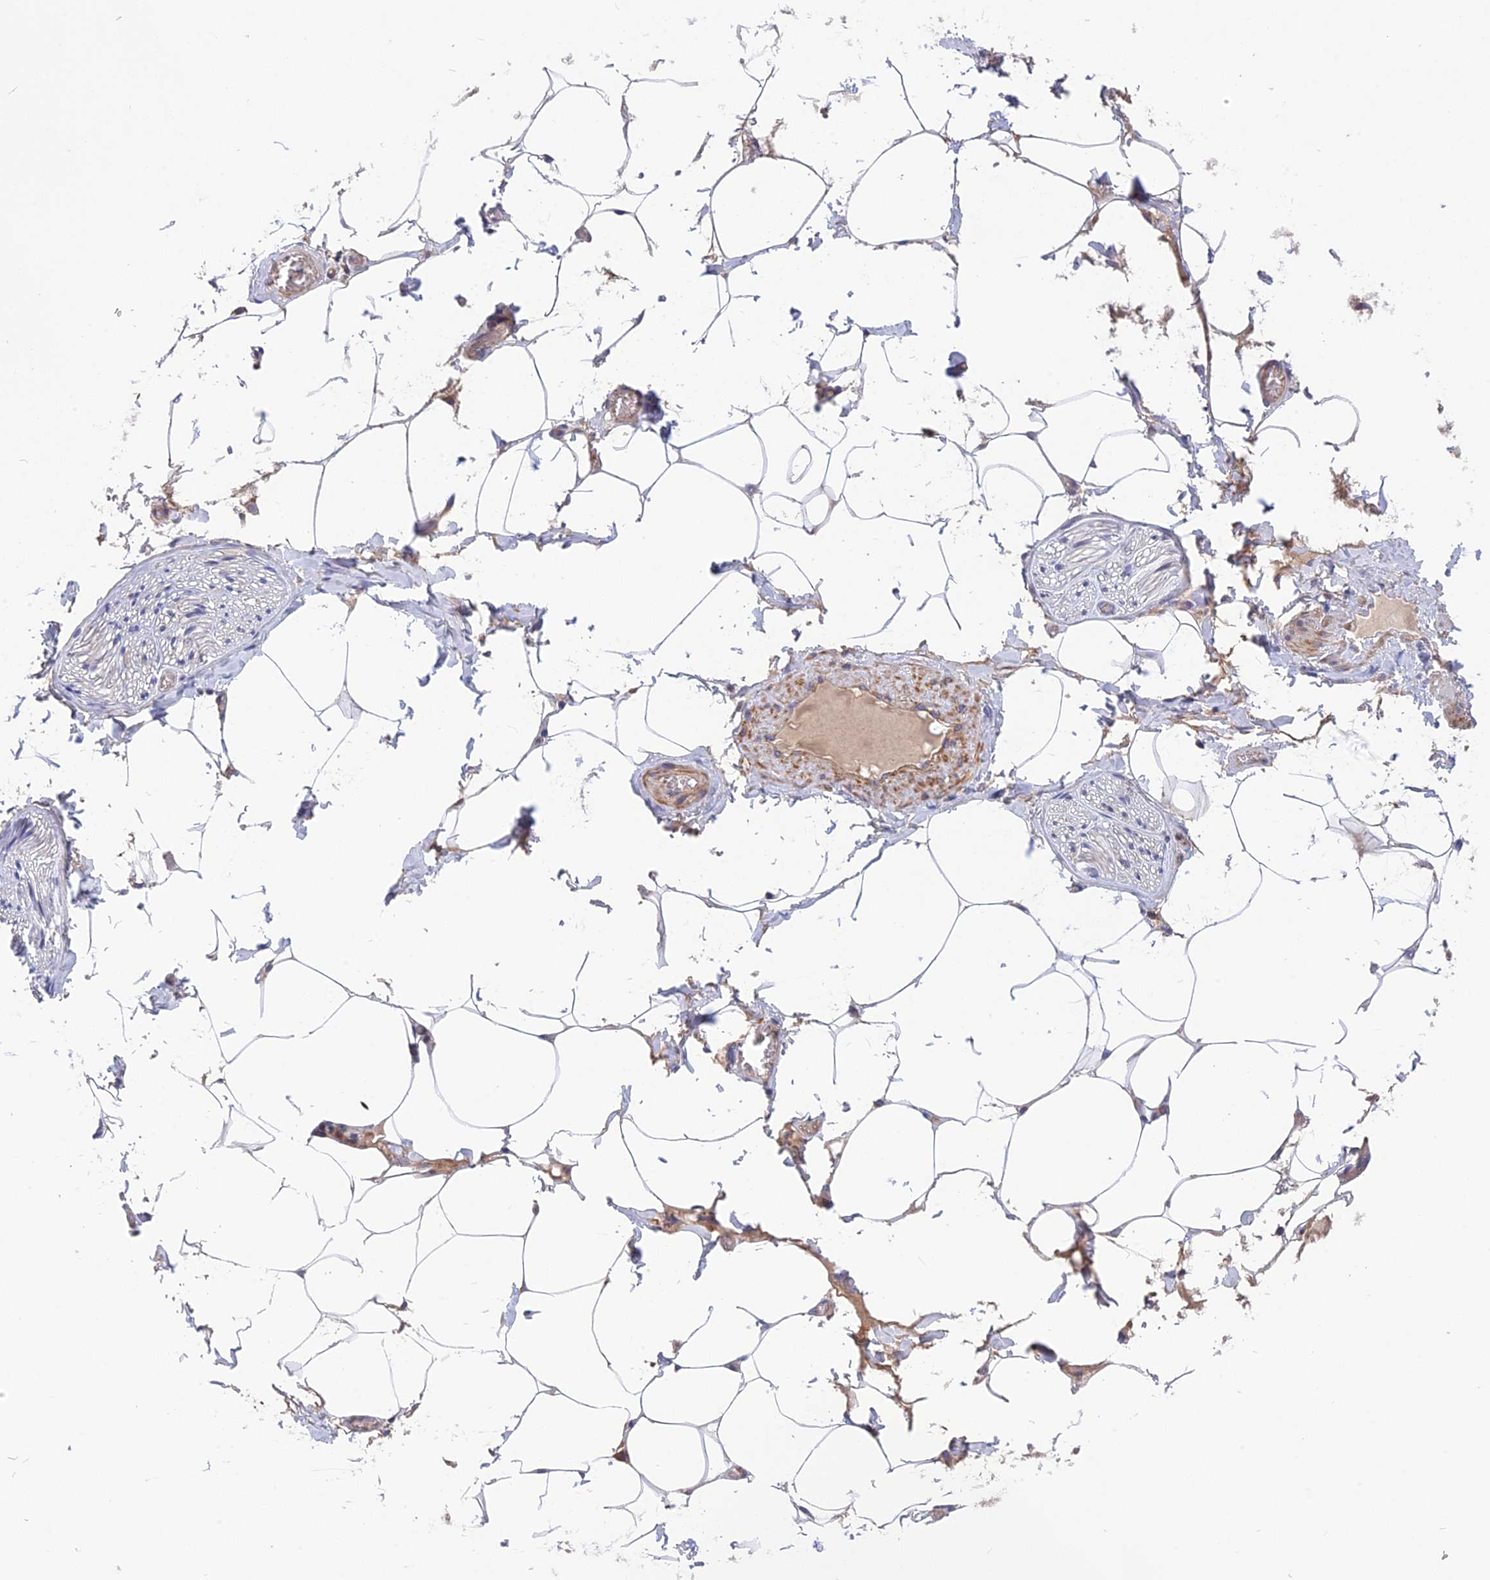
{"staining": {"intensity": "weak", "quantity": "25%-75%", "location": "cytoplasmic/membranous"}, "tissue": "adipose tissue", "cell_type": "Adipocytes", "image_type": "normal", "snomed": [{"axis": "morphology", "description": "Normal tissue, NOS"}, {"axis": "topography", "description": "Soft tissue"}, {"axis": "topography", "description": "Adipose tissue"}, {"axis": "topography", "description": "Vascular tissue"}, {"axis": "topography", "description": "Peripheral nerve tissue"}], "caption": "DAB (3,3'-diaminobenzidine) immunohistochemical staining of benign human adipose tissue exhibits weak cytoplasmic/membranous protein staining in about 25%-75% of adipocytes. Using DAB (brown) and hematoxylin (blue) stains, captured at high magnification using brightfield microscopy.", "gene": "CPNE7", "patient": {"sex": "male", "age": 46}}